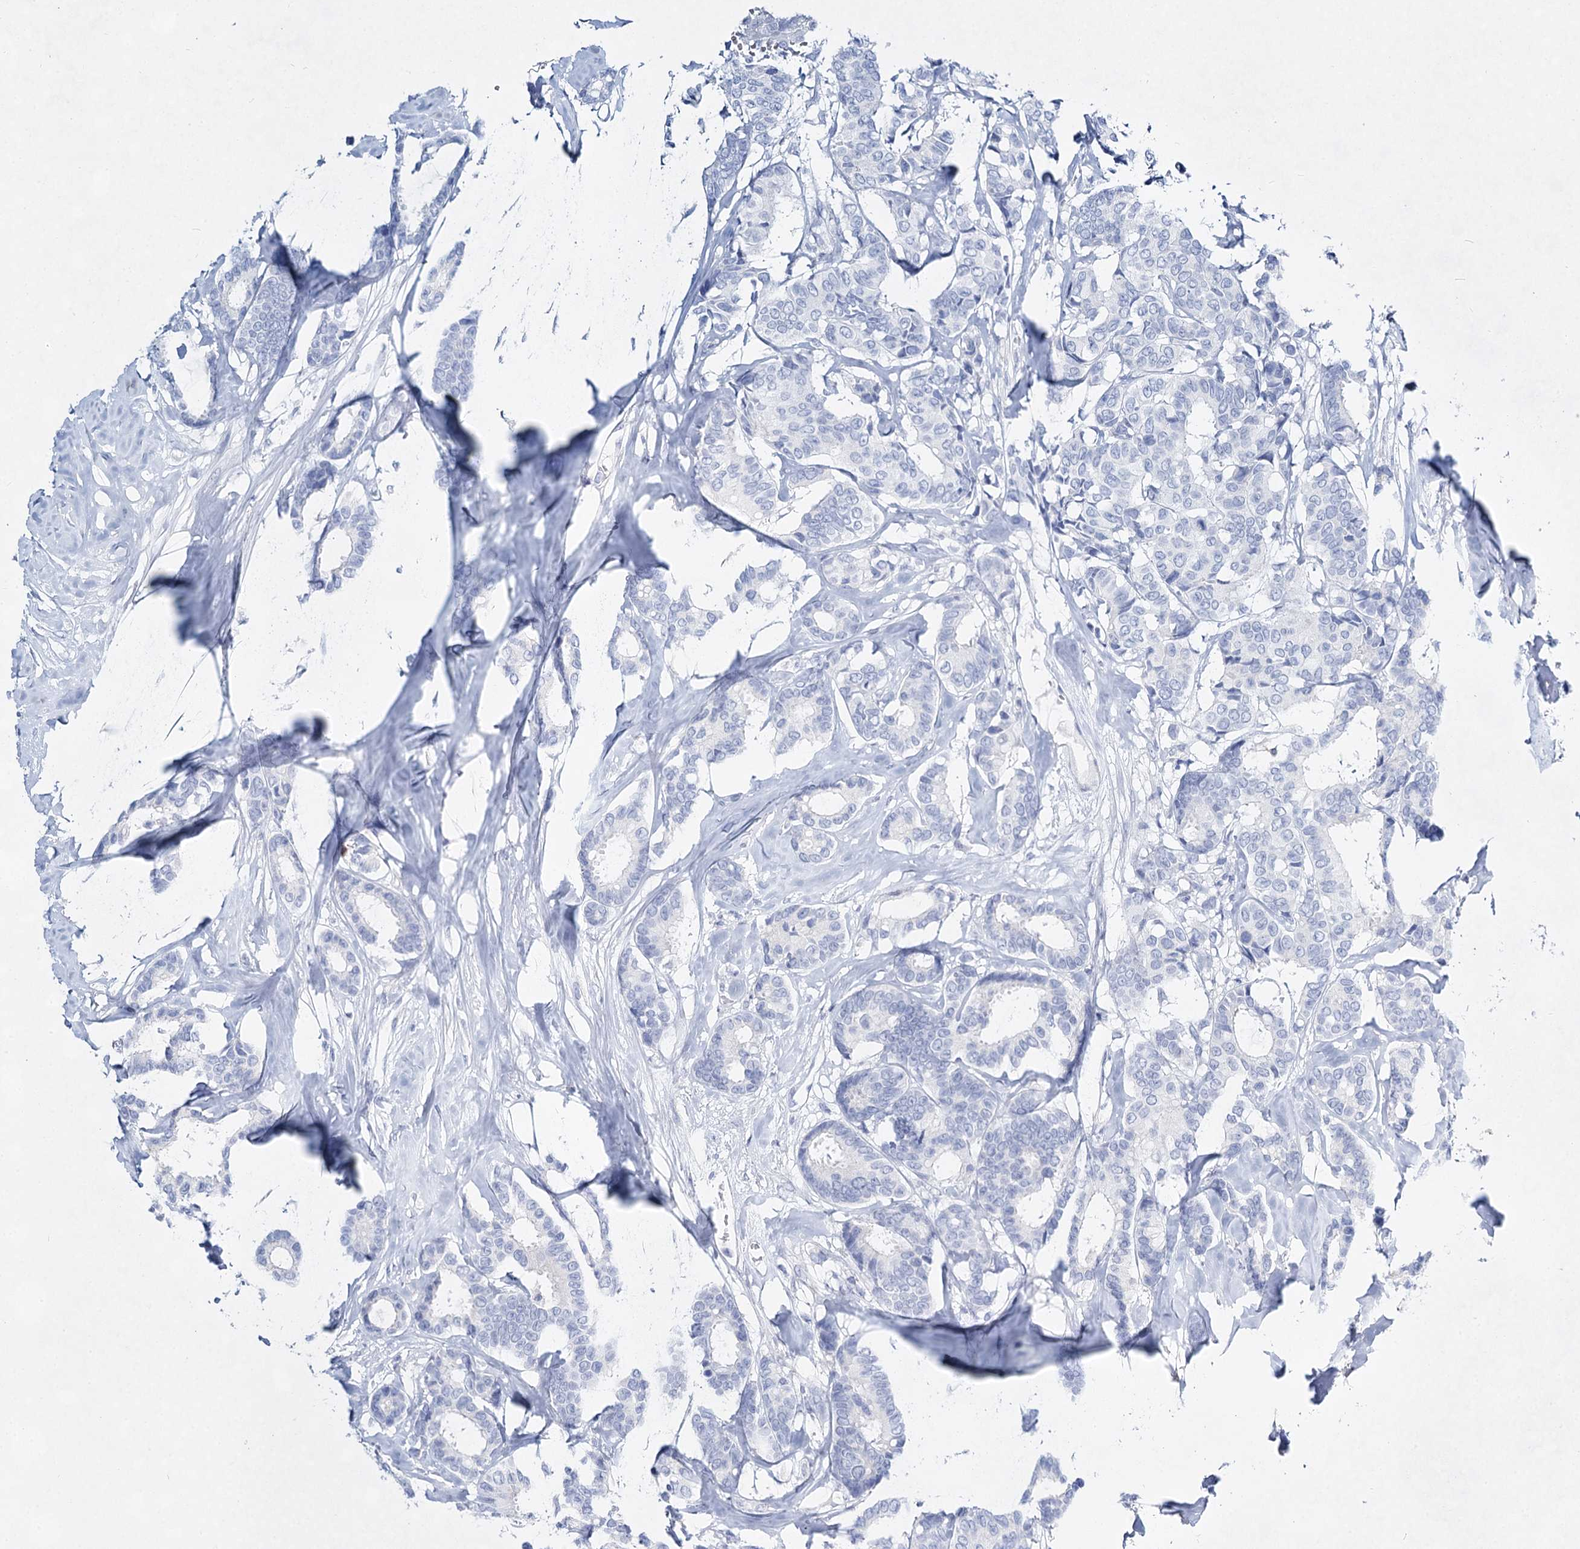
{"staining": {"intensity": "negative", "quantity": "none", "location": "none"}, "tissue": "breast cancer", "cell_type": "Tumor cells", "image_type": "cancer", "snomed": [{"axis": "morphology", "description": "Duct carcinoma"}, {"axis": "topography", "description": "Breast"}], "caption": "The photomicrograph shows no significant positivity in tumor cells of breast infiltrating ductal carcinoma.", "gene": "SLC17A2", "patient": {"sex": "female", "age": 87}}